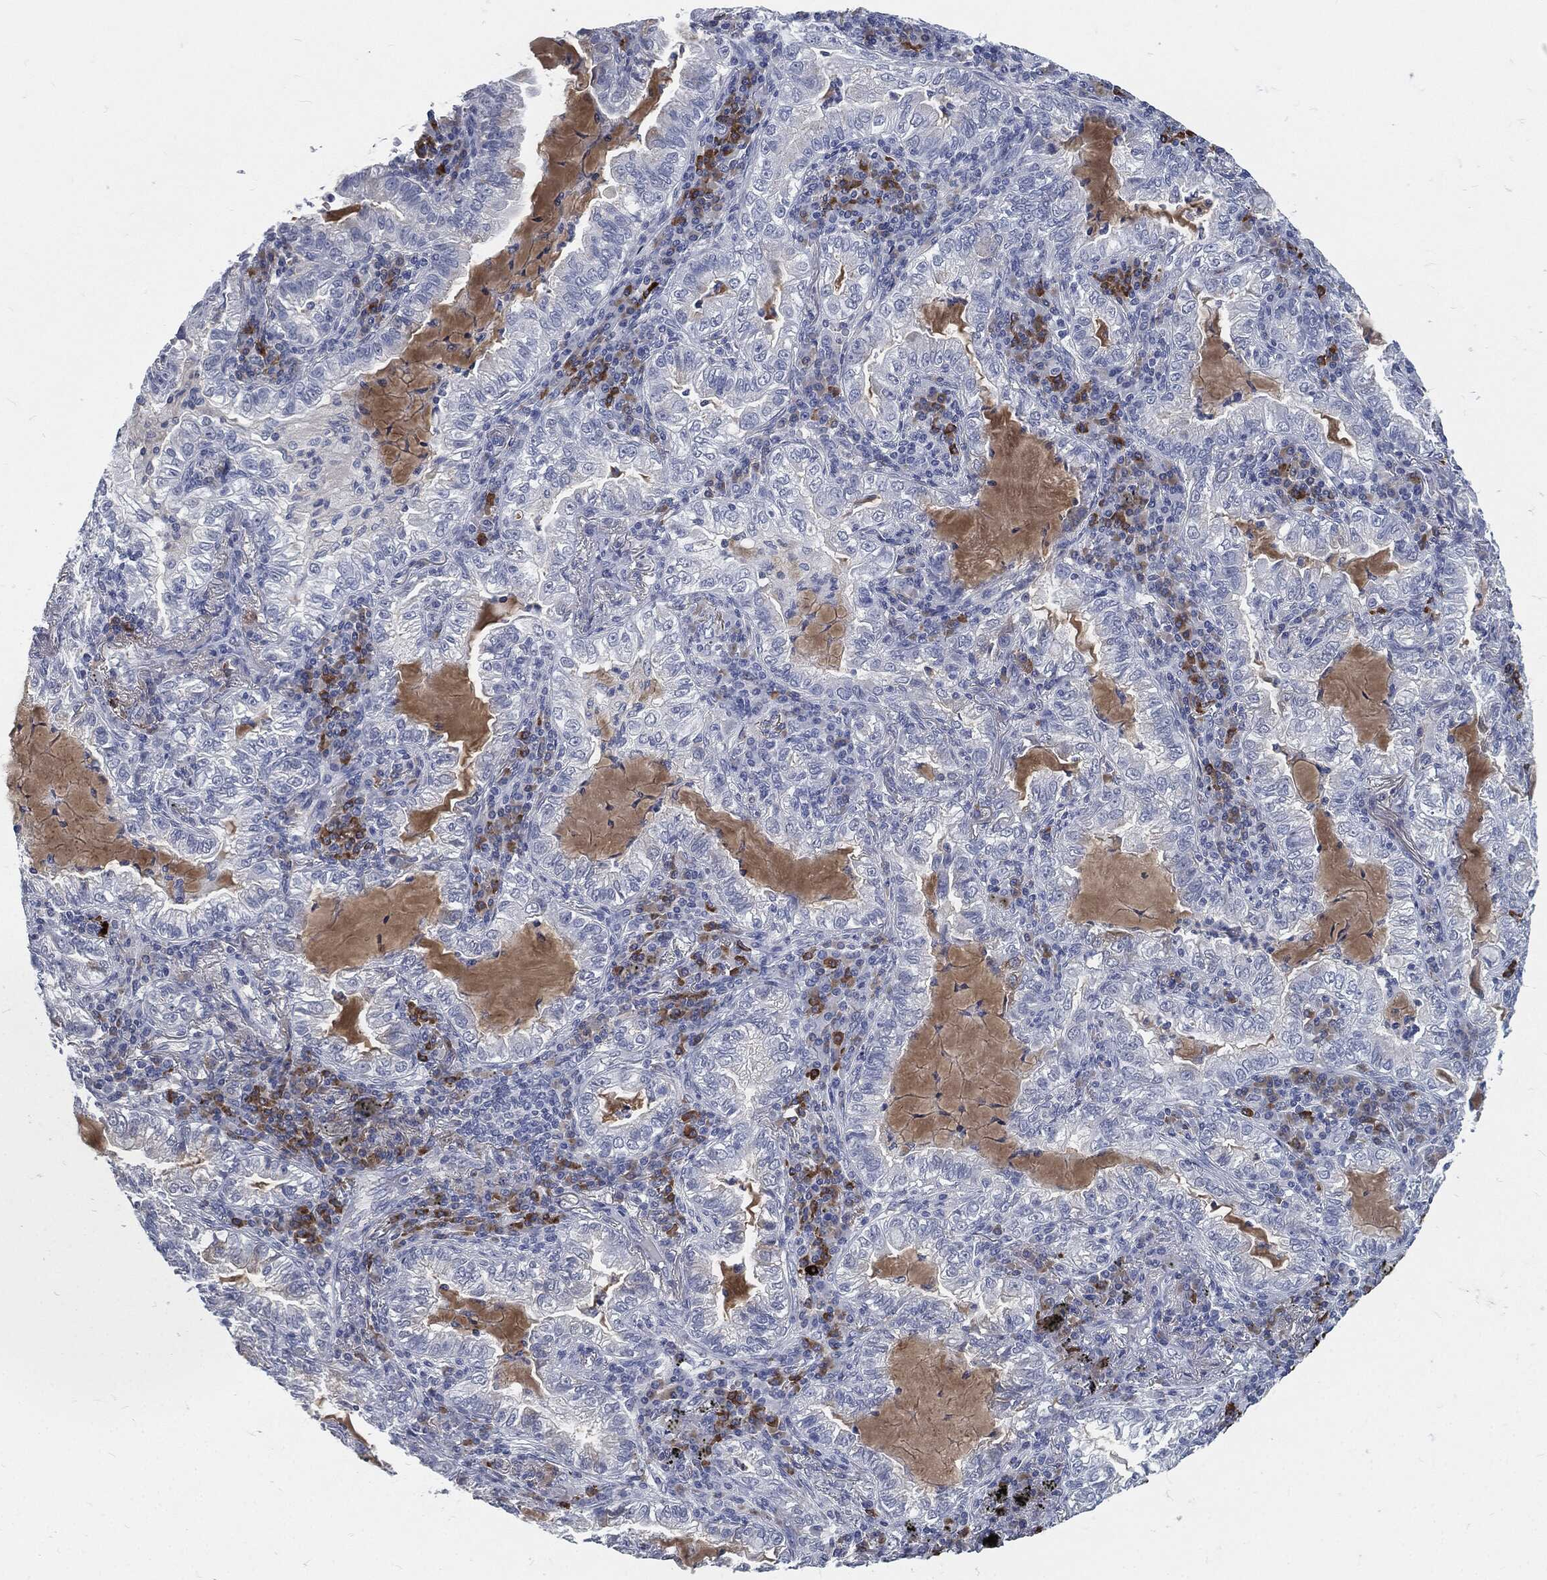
{"staining": {"intensity": "negative", "quantity": "none", "location": "none"}, "tissue": "lung cancer", "cell_type": "Tumor cells", "image_type": "cancer", "snomed": [{"axis": "morphology", "description": "Adenocarcinoma, NOS"}, {"axis": "topography", "description": "Lung"}], "caption": "The IHC micrograph has no significant staining in tumor cells of lung cancer (adenocarcinoma) tissue.", "gene": "MST1", "patient": {"sex": "female", "age": 73}}